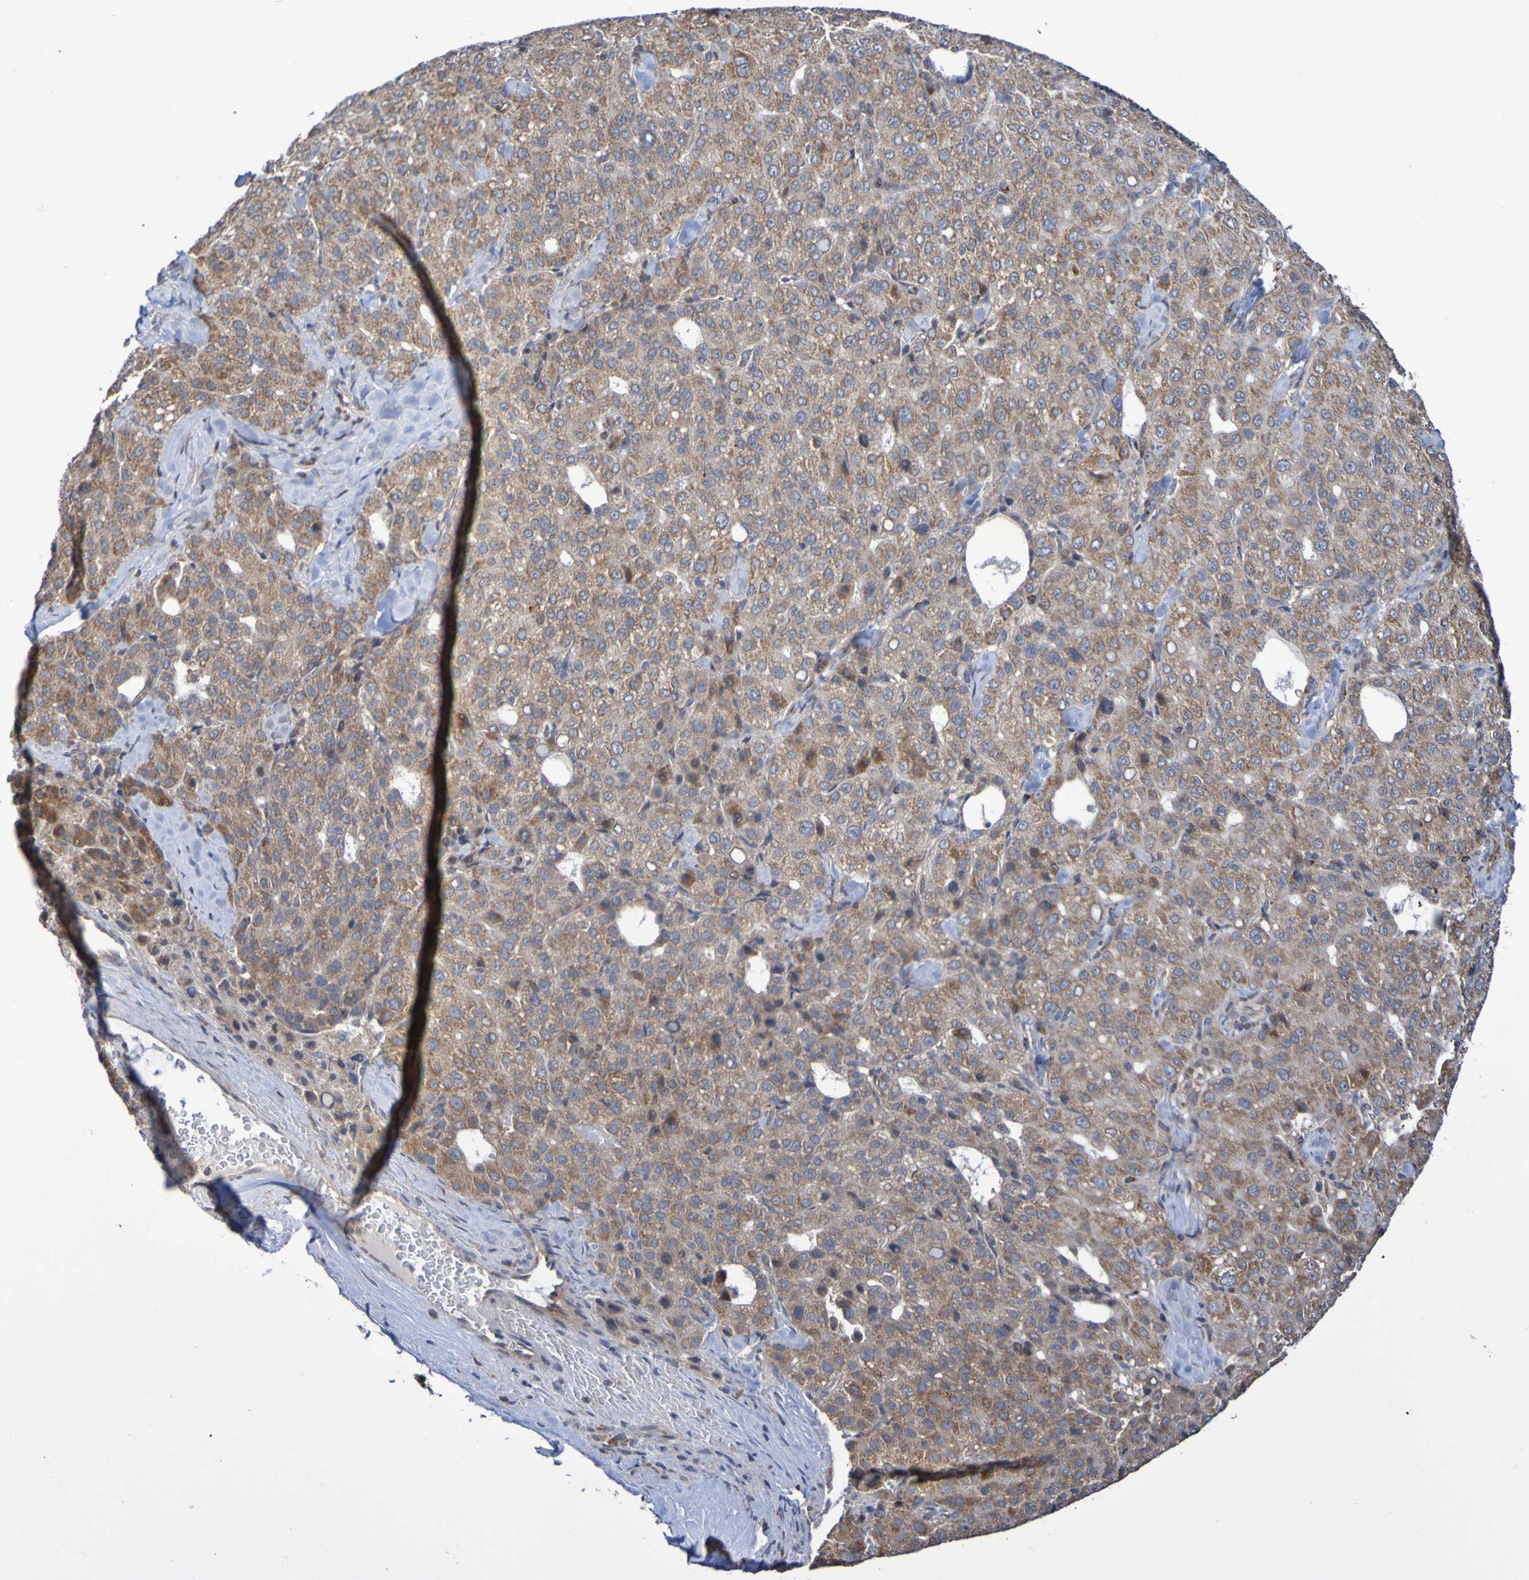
{"staining": {"intensity": "moderate", "quantity": ">75%", "location": "cytoplasmic/membranous"}, "tissue": "liver cancer", "cell_type": "Tumor cells", "image_type": "cancer", "snomed": [{"axis": "morphology", "description": "Carcinoma, Hepatocellular, NOS"}, {"axis": "topography", "description": "Liver"}], "caption": "Immunohistochemistry (IHC) (DAB (3,3'-diaminobenzidine)) staining of human liver hepatocellular carcinoma displays moderate cytoplasmic/membranous protein positivity in approximately >75% of tumor cells.", "gene": "C3orf18", "patient": {"sex": "male", "age": 65}}